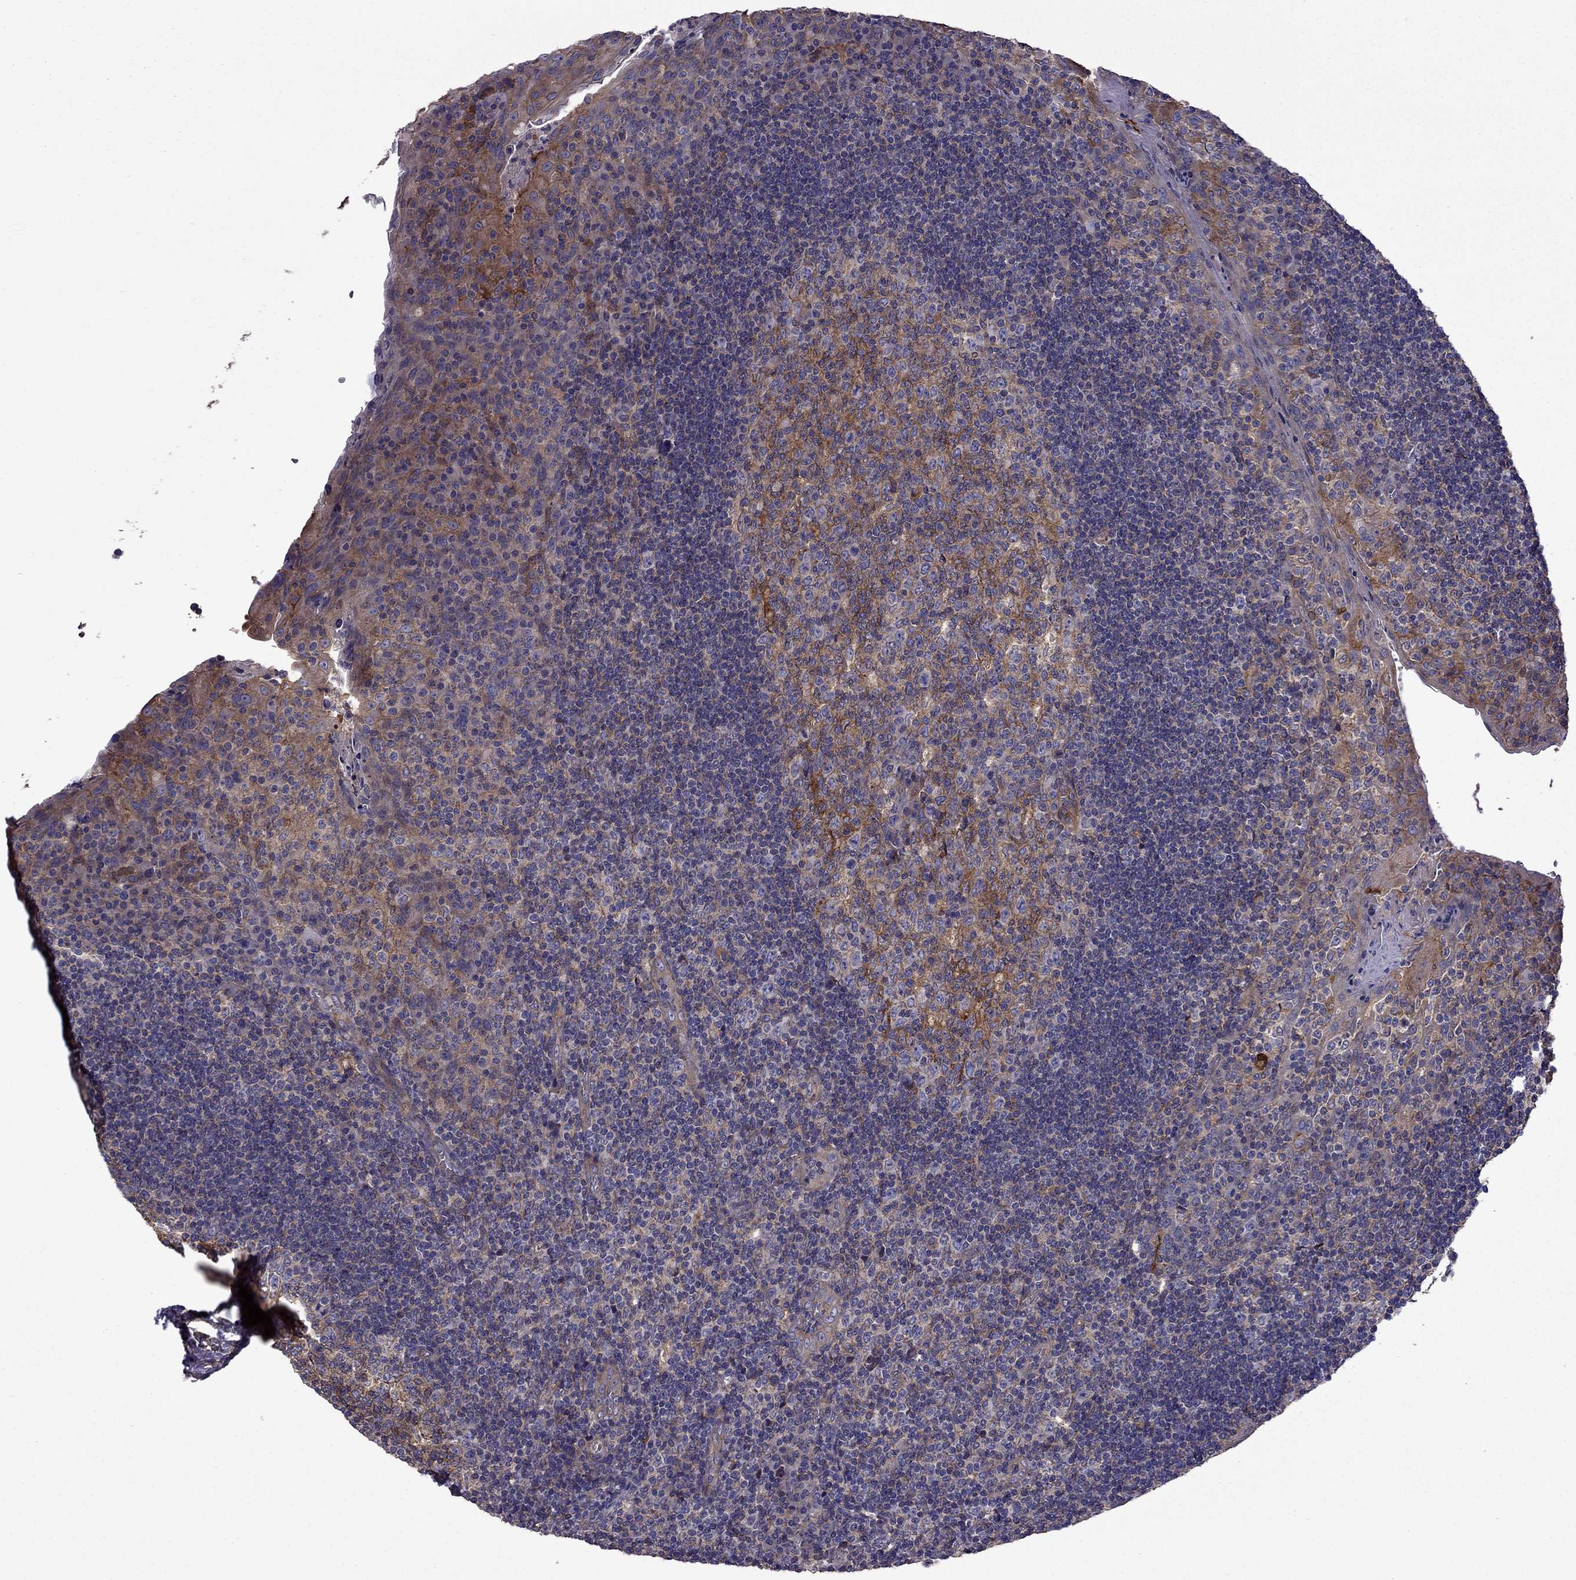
{"staining": {"intensity": "moderate", "quantity": ">75%", "location": "cytoplasmic/membranous"}, "tissue": "tonsil", "cell_type": "Germinal center cells", "image_type": "normal", "snomed": [{"axis": "morphology", "description": "Normal tissue, NOS"}, {"axis": "topography", "description": "Tonsil"}], "caption": "Immunohistochemistry (IHC) photomicrograph of benign human tonsil stained for a protein (brown), which shows medium levels of moderate cytoplasmic/membranous staining in approximately >75% of germinal center cells.", "gene": "ITGB1", "patient": {"sex": "male", "age": 17}}